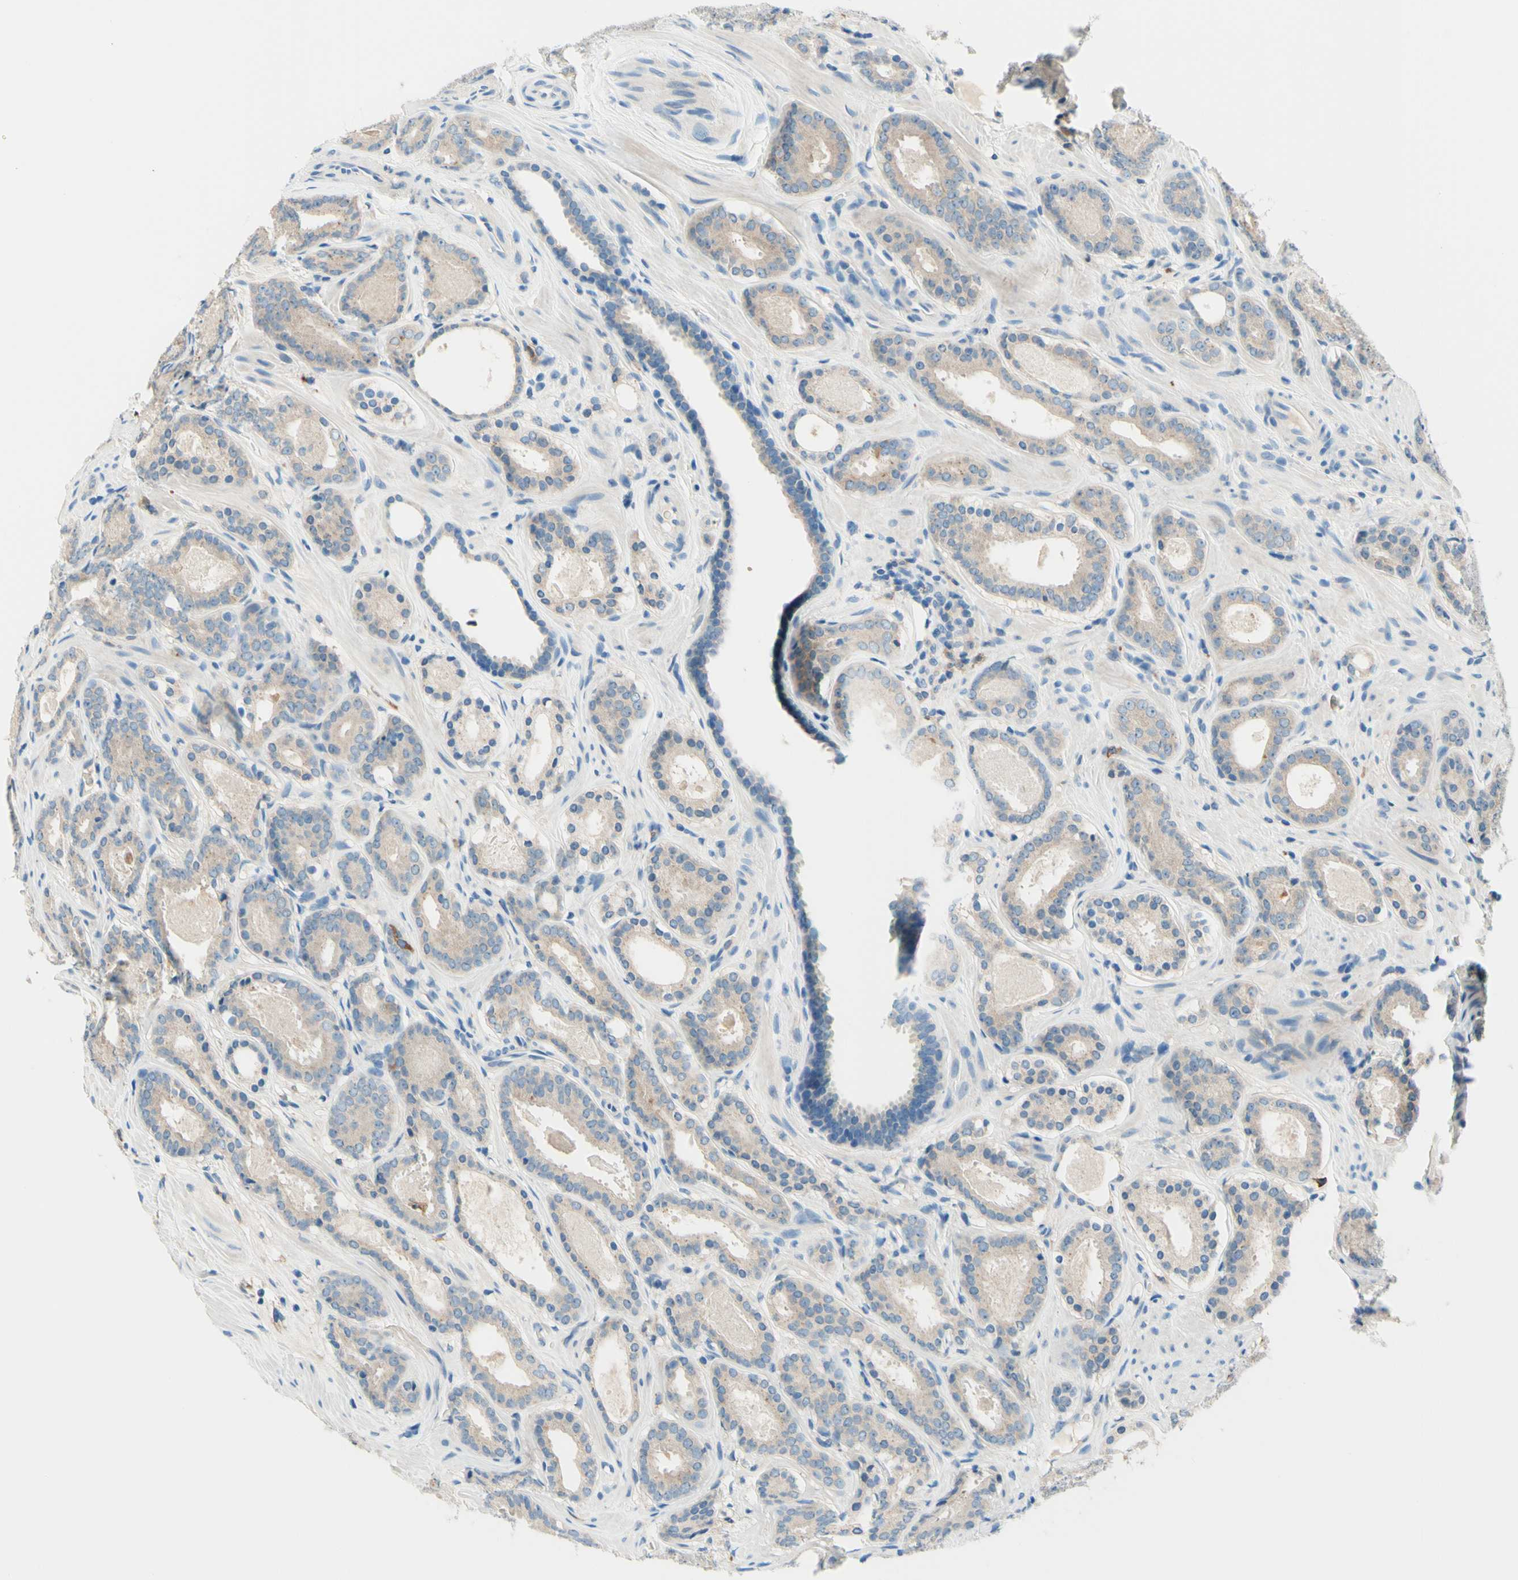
{"staining": {"intensity": "weak", "quantity": "25%-75%", "location": "cytoplasmic/membranous"}, "tissue": "prostate cancer", "cell_type": "Tumor cells", "image_type": "cancer", "snomed": [{"axis": "morphology", "description": "Adenocarcinoma, Low grade"}, {"axis": "topography", "description": "Prostate"}], "caption": "This image exhibits prostate cancer (low-grade adenocarcinoma) stained with immunohistochemistry to label a protein in brown. The cytoplasmic/membranous of tumor cells show weak positivity for the protein. Nuclei are counter-stained blue.", "gene": "SIGLEC9", "patient": {"sex": "male", "age": 69}}